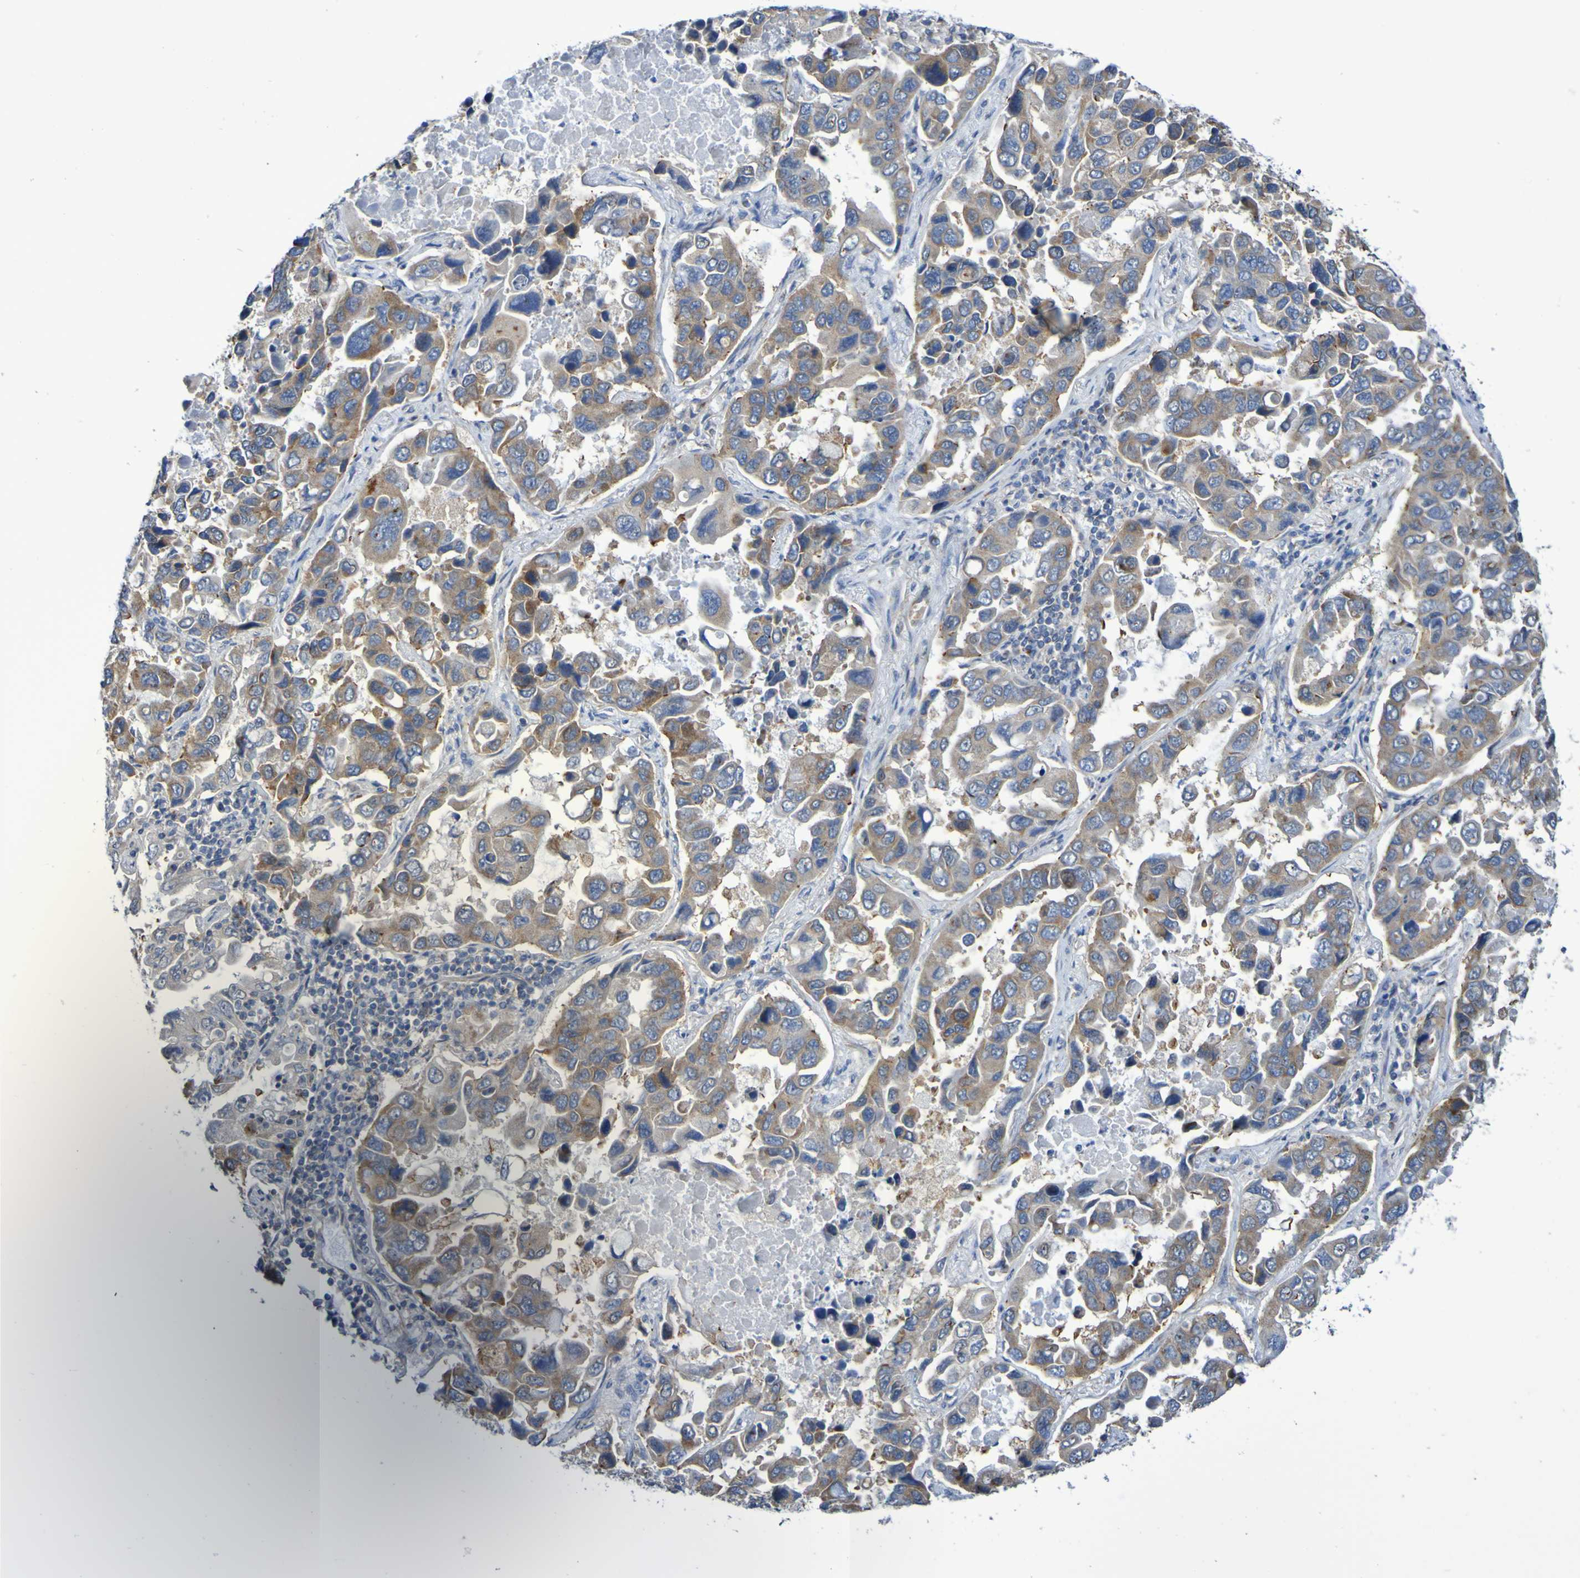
{"staining": {"intensity": "moderate", "quantity": ">75%", "location": "cytoplasmic/membranous"}, "tissue": "lung cancer", "cell_type": "Tumor cells", "image_type": "cancer", "snomed": [{"axis": "morphology", "description": "Adenocarcinoma, NOS"}, {"axis": "topography", "description": "Lung"}], "caption": "This image demonstrates IHC staining of human lung cancer, with medium moderate cytoplasmic/membranous expression in approximately >75% of tumor cells.", "gene": "LMBRD2", "patient": {"sex": "male", "age": 64}}